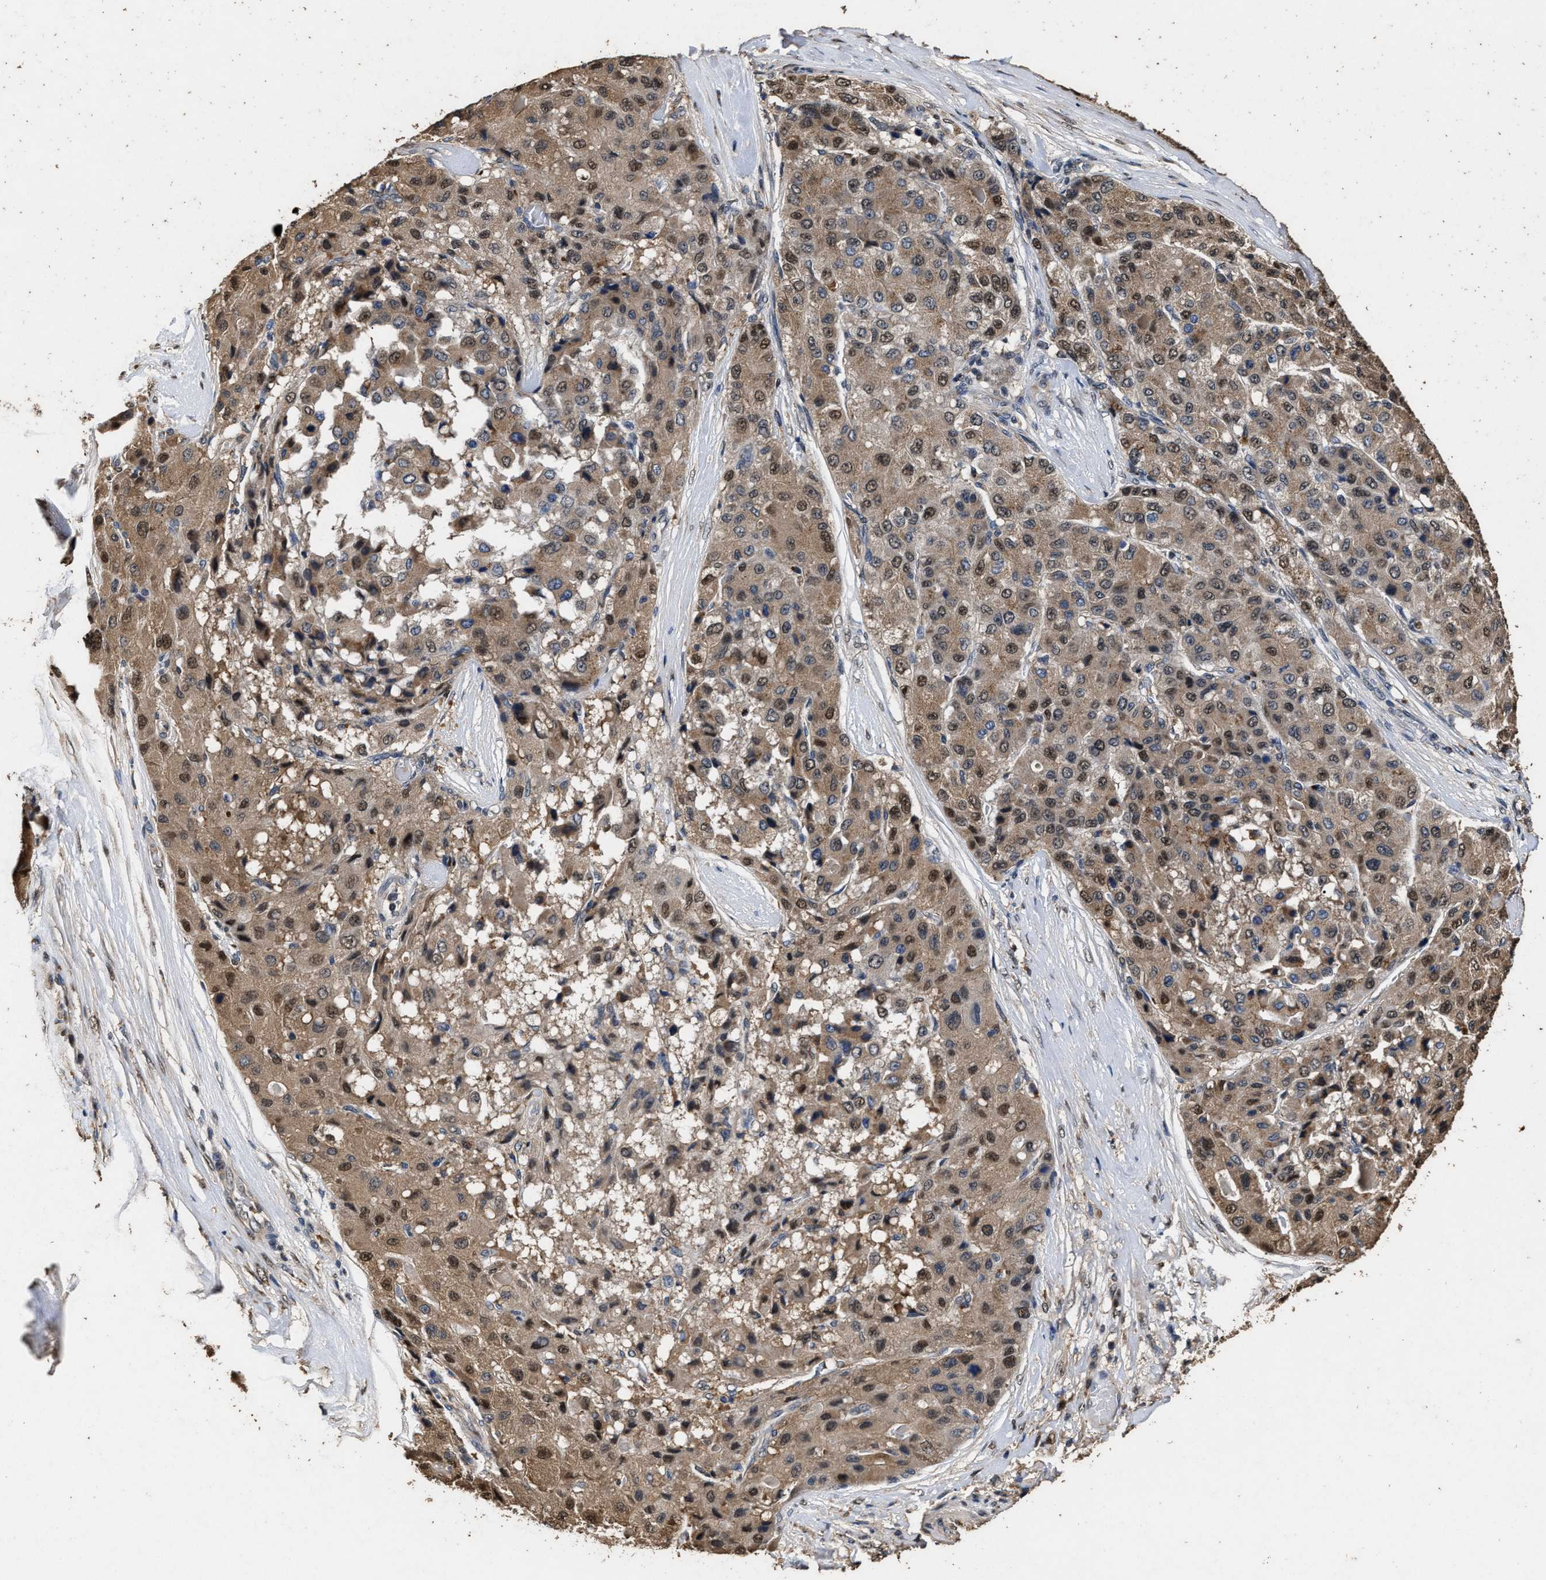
{"staining": {"intensity": "moderate", "quantity": ">75%", "location": "cytoplasmic/membranous,nuclear"}, "tissue": "liver cancer", "cell_type": "Tumor cells", "image_type": "cancer", "snomed": [{"axis": "morphology", "description": "Carcinoma, Hepatocellular, NOS"}, {"axis": "topography", "description": "Liver"}], "caption": "The micrograph displays staining of liver cancer (hepatocellular carcinoma), revealing moderate cytoplasmic/membranous and nuclear protein positivity (brown color) within tumor cells.", "gene": "TPST2", "patient": {"sex": "male", "age": 80}}